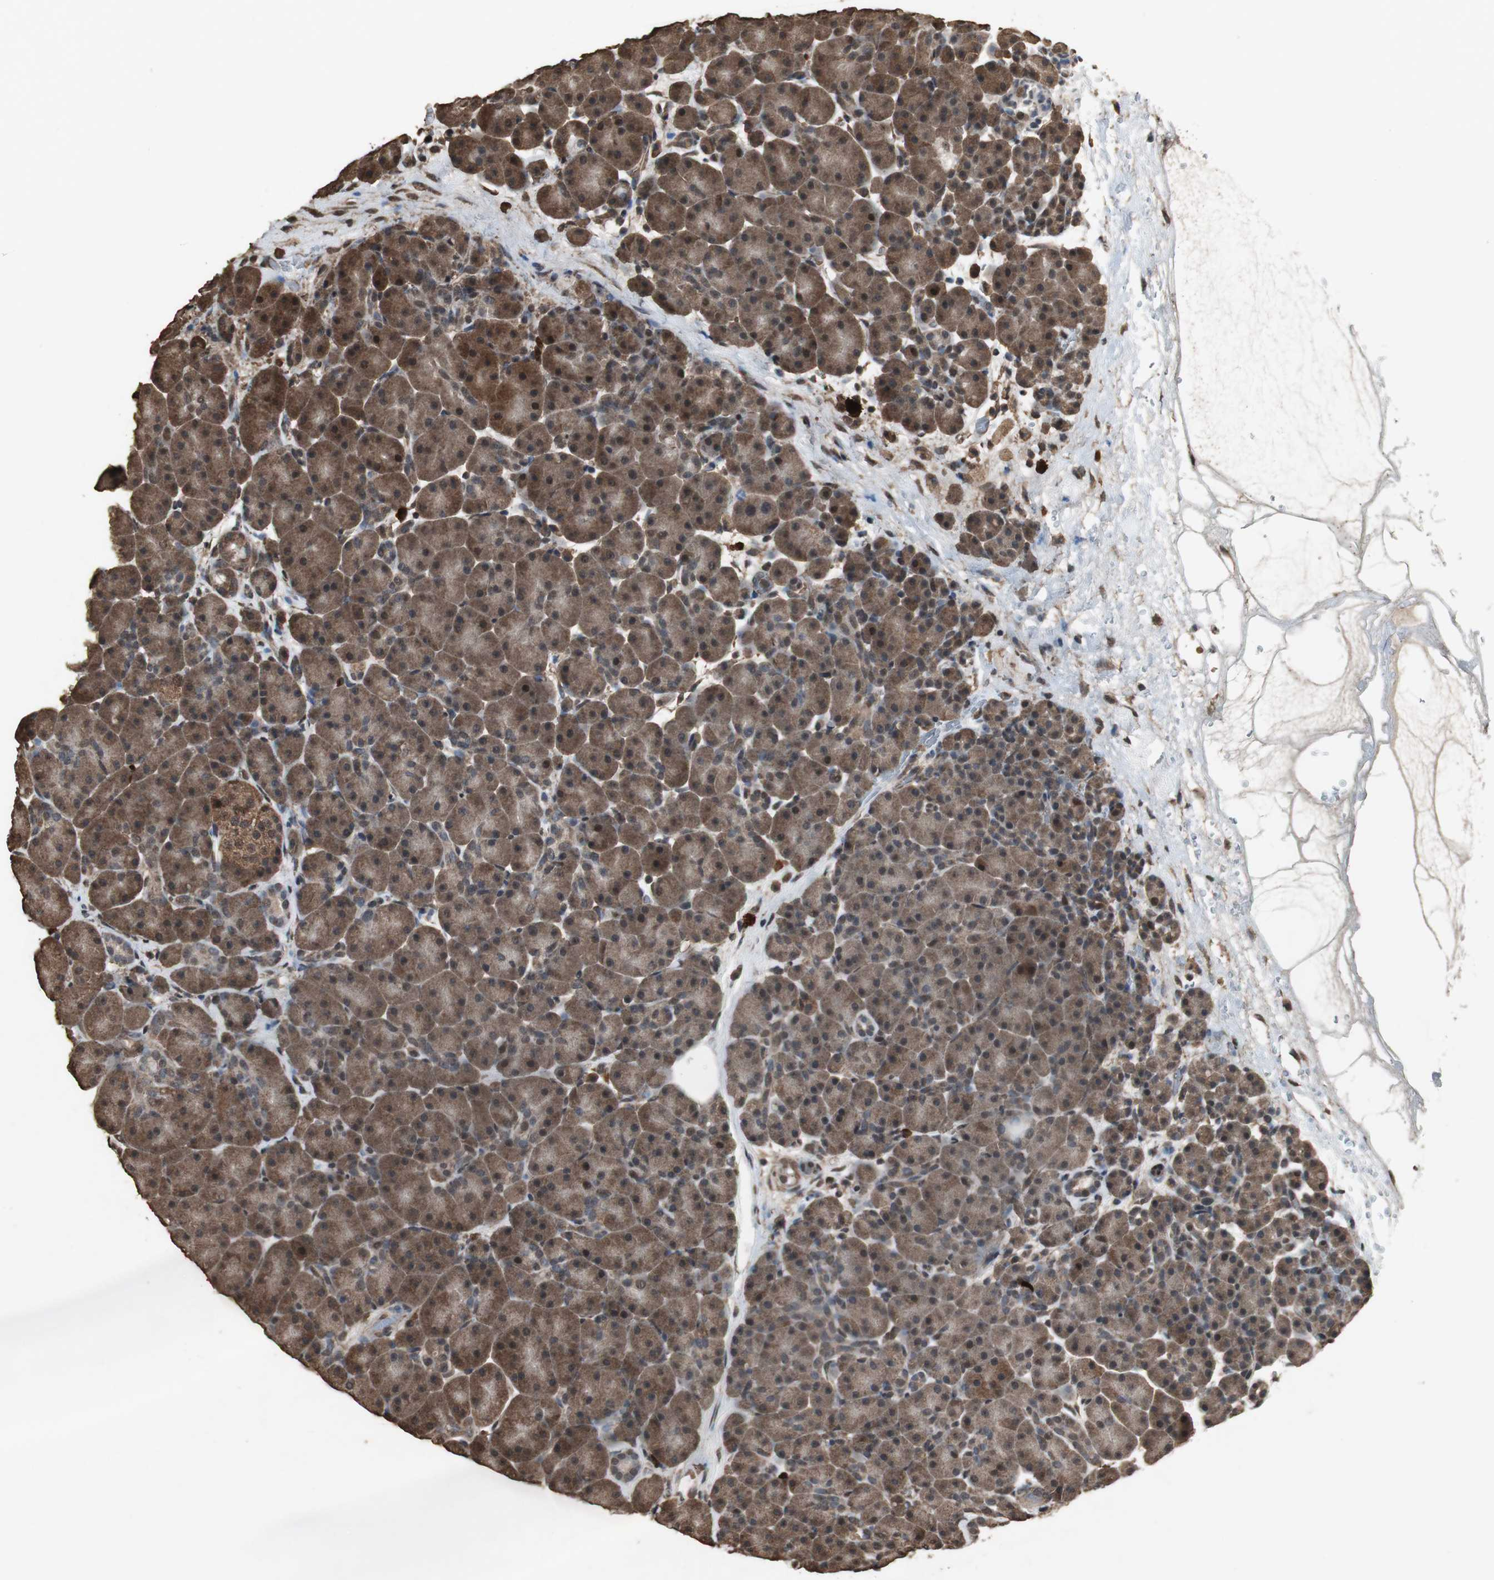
{"staining": {"intensity": "strong", "quantity": ">75%", "location": "cytoplasmic/membranous"}, "tissue": "pancreas", "cell_type": "Exocrine glandular cells", "image_type": "normal", "snomed": [{"axis": "morphology", "description": "Normal tissue, NOS"}, {"axis": "topography", "description": "Pancreas"}], "caption": "Immunohistochemistry (IHC) of normal human pancreas shows high levels of strong cytoplasmic/membranous staining in approximately >75% of exocrine glandular cells. Nuclei are stained in blue.", "gene": "PPP1R13B", "patient": {"sex": "male", "age": 66}}